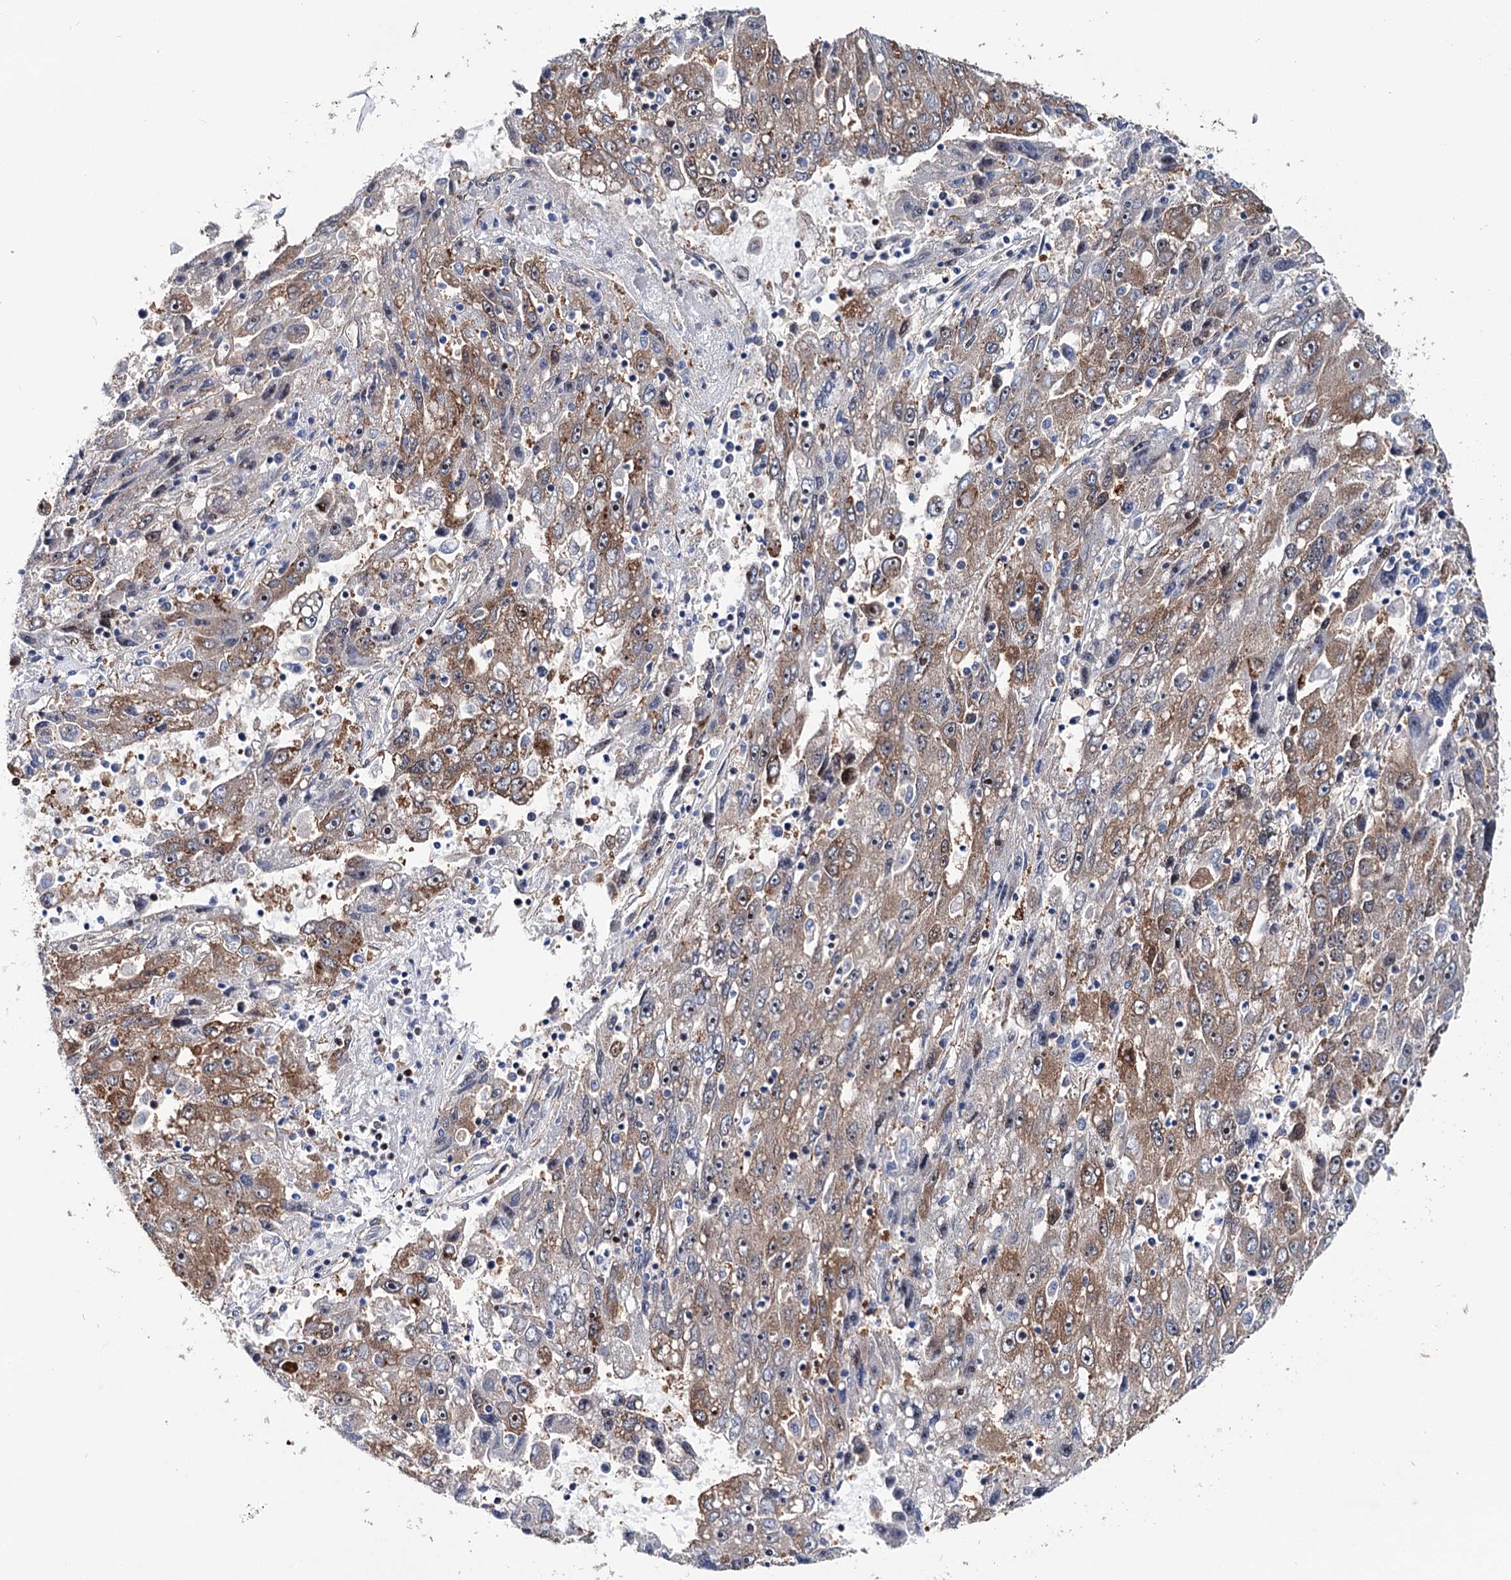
{"staining": {"intensity": "moderate", "quantity": "25%-75%", "location": "cytoplasmic/membranous"}, "tissue": "liver cancer", "cell_type": "Tumor cells", "image_type": "cancer", "snomed": [{"axis": "morphology", "description": "Carcinoma, Hepatocellular, NOS"}, {"axis": "topography", "description": "Liver"}], "caption": "About 25%-75% of tumor cells in human liver hepatocellular carcinoma show moderate cytoplasmic/membranous protein staining as visualized by brown immunohistochemical staining.", "gene": "PTDSS2", "patient": {"sex": "male", "age": 49}}